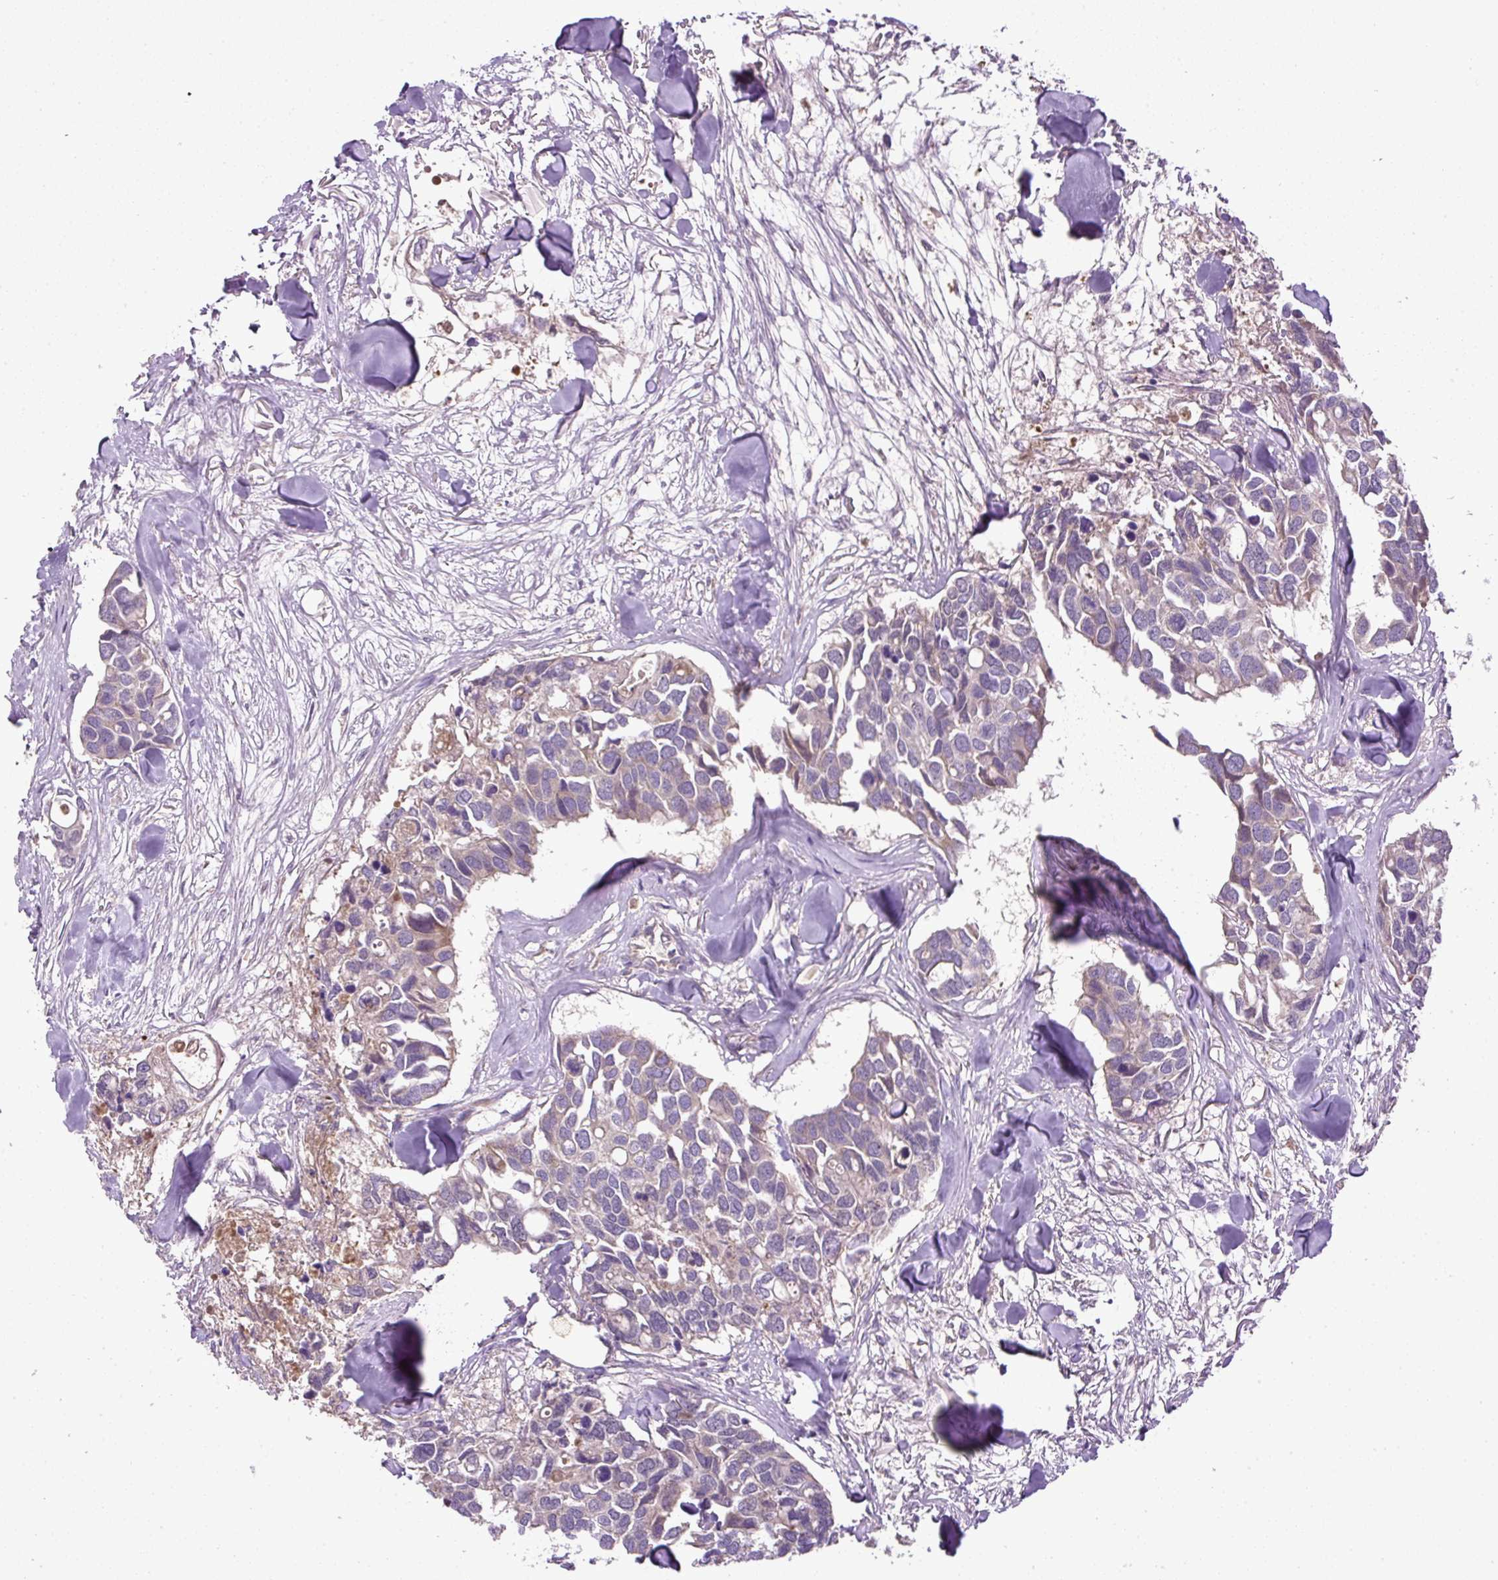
{"staining": {"intensity": "negative", "quantity": "none", "location": "none"}, "tissue": "breast cancer", "cell_type": "Tumor cells", "image_type": "cancer", "snomed": [{"axis": "morphology", "description": "Duct carcinoma"}, {"axis": "topography", "description": "Breast"}], "caption": "An IHC photomicrograph of breast cancer is shown. There is no staining in tumor cells of breast cancer.", "gene": "CXCL13", "patient": {"sex": "female", "age": 83}}